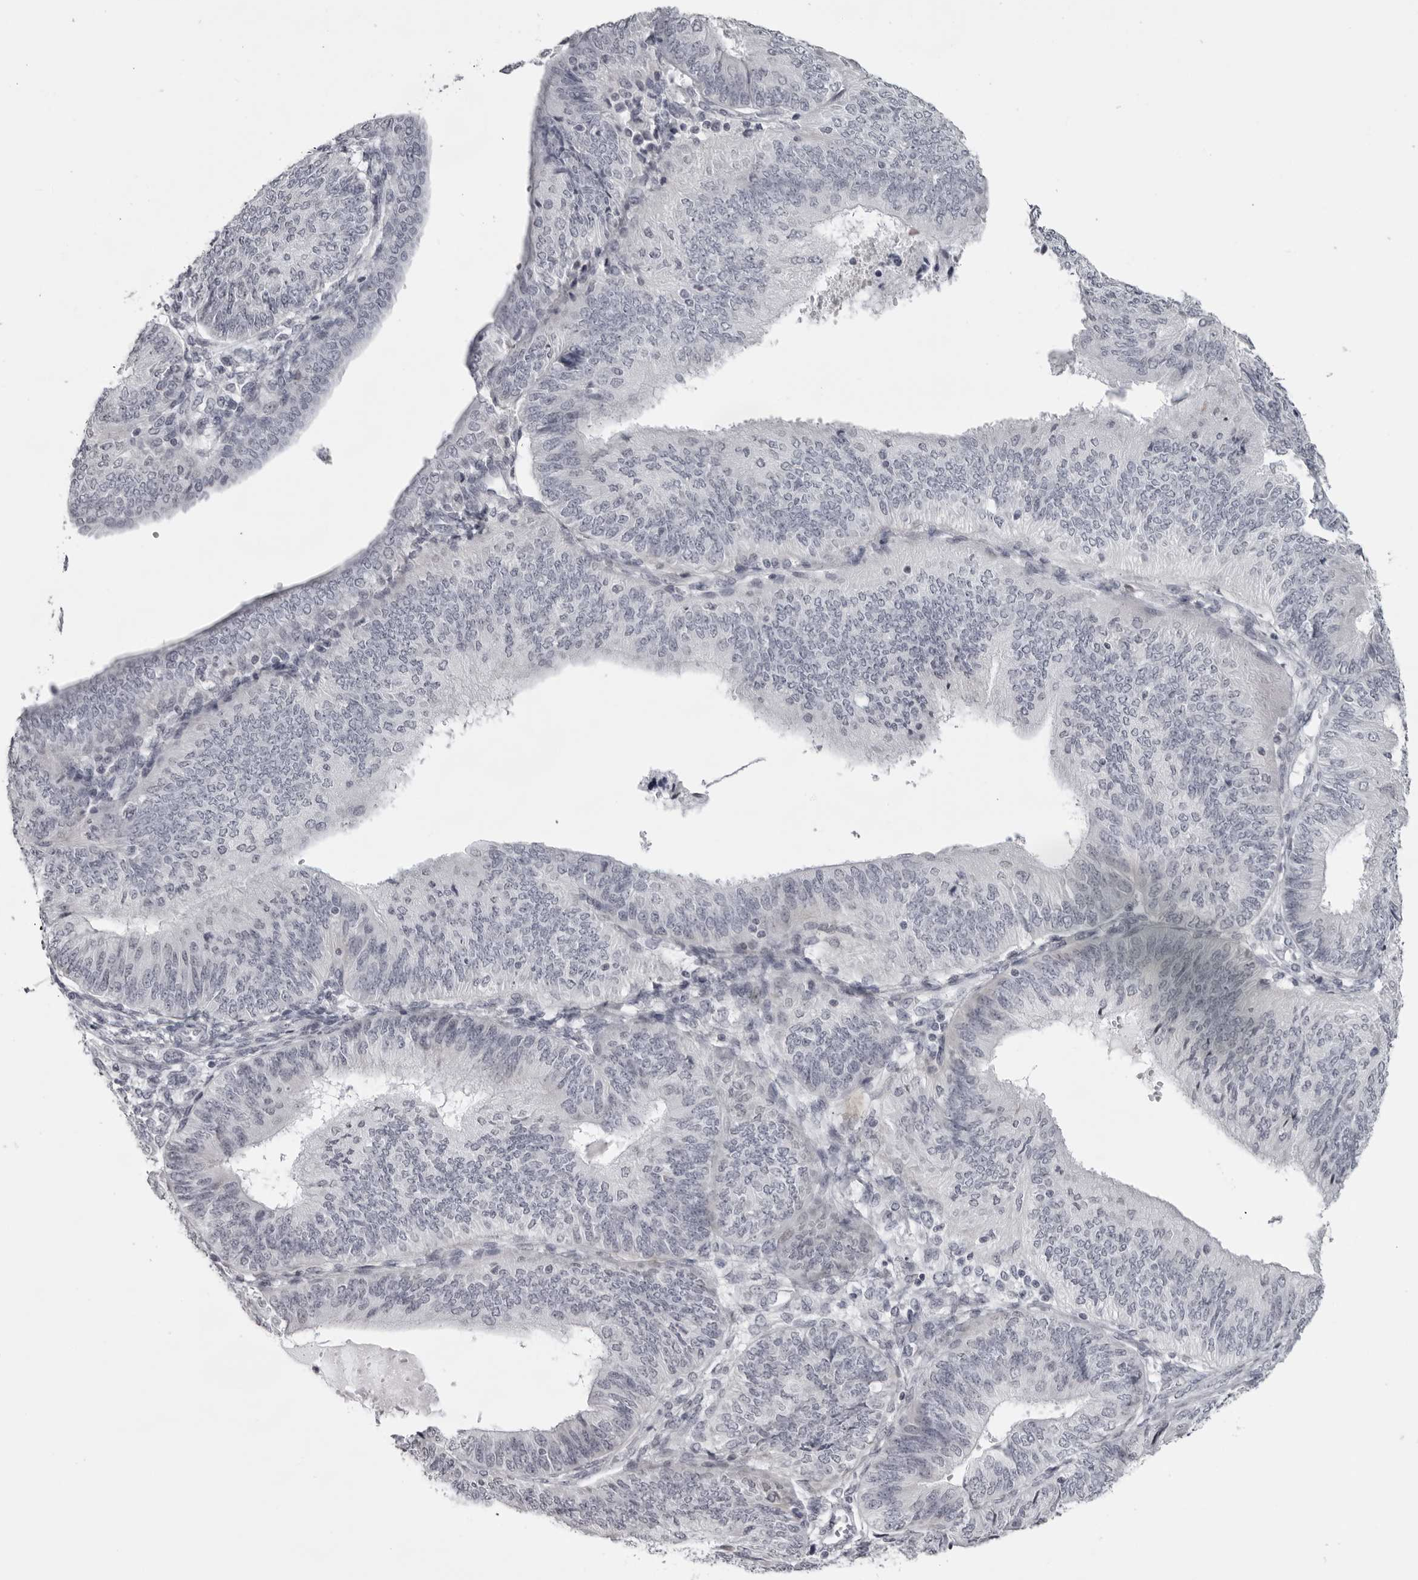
{"staining": {"intensity": "negative", "quantity": "none", "location": "none"}, "tissue": "endometrial cancer", "cell_type": "Tumor cells", "image_type": "cancer", "snomed": [{"axis": "morphology", "description": "Adenocarcinoma, NOS"}, {"axis": "topography", "description": "Endometrium"}], "caption": "This is an IHC micrograph of endometrial cancer. There is no expression in tumor cells.", "gene": "NUDT18", "patient": {"sex": "female", "age": 58}}